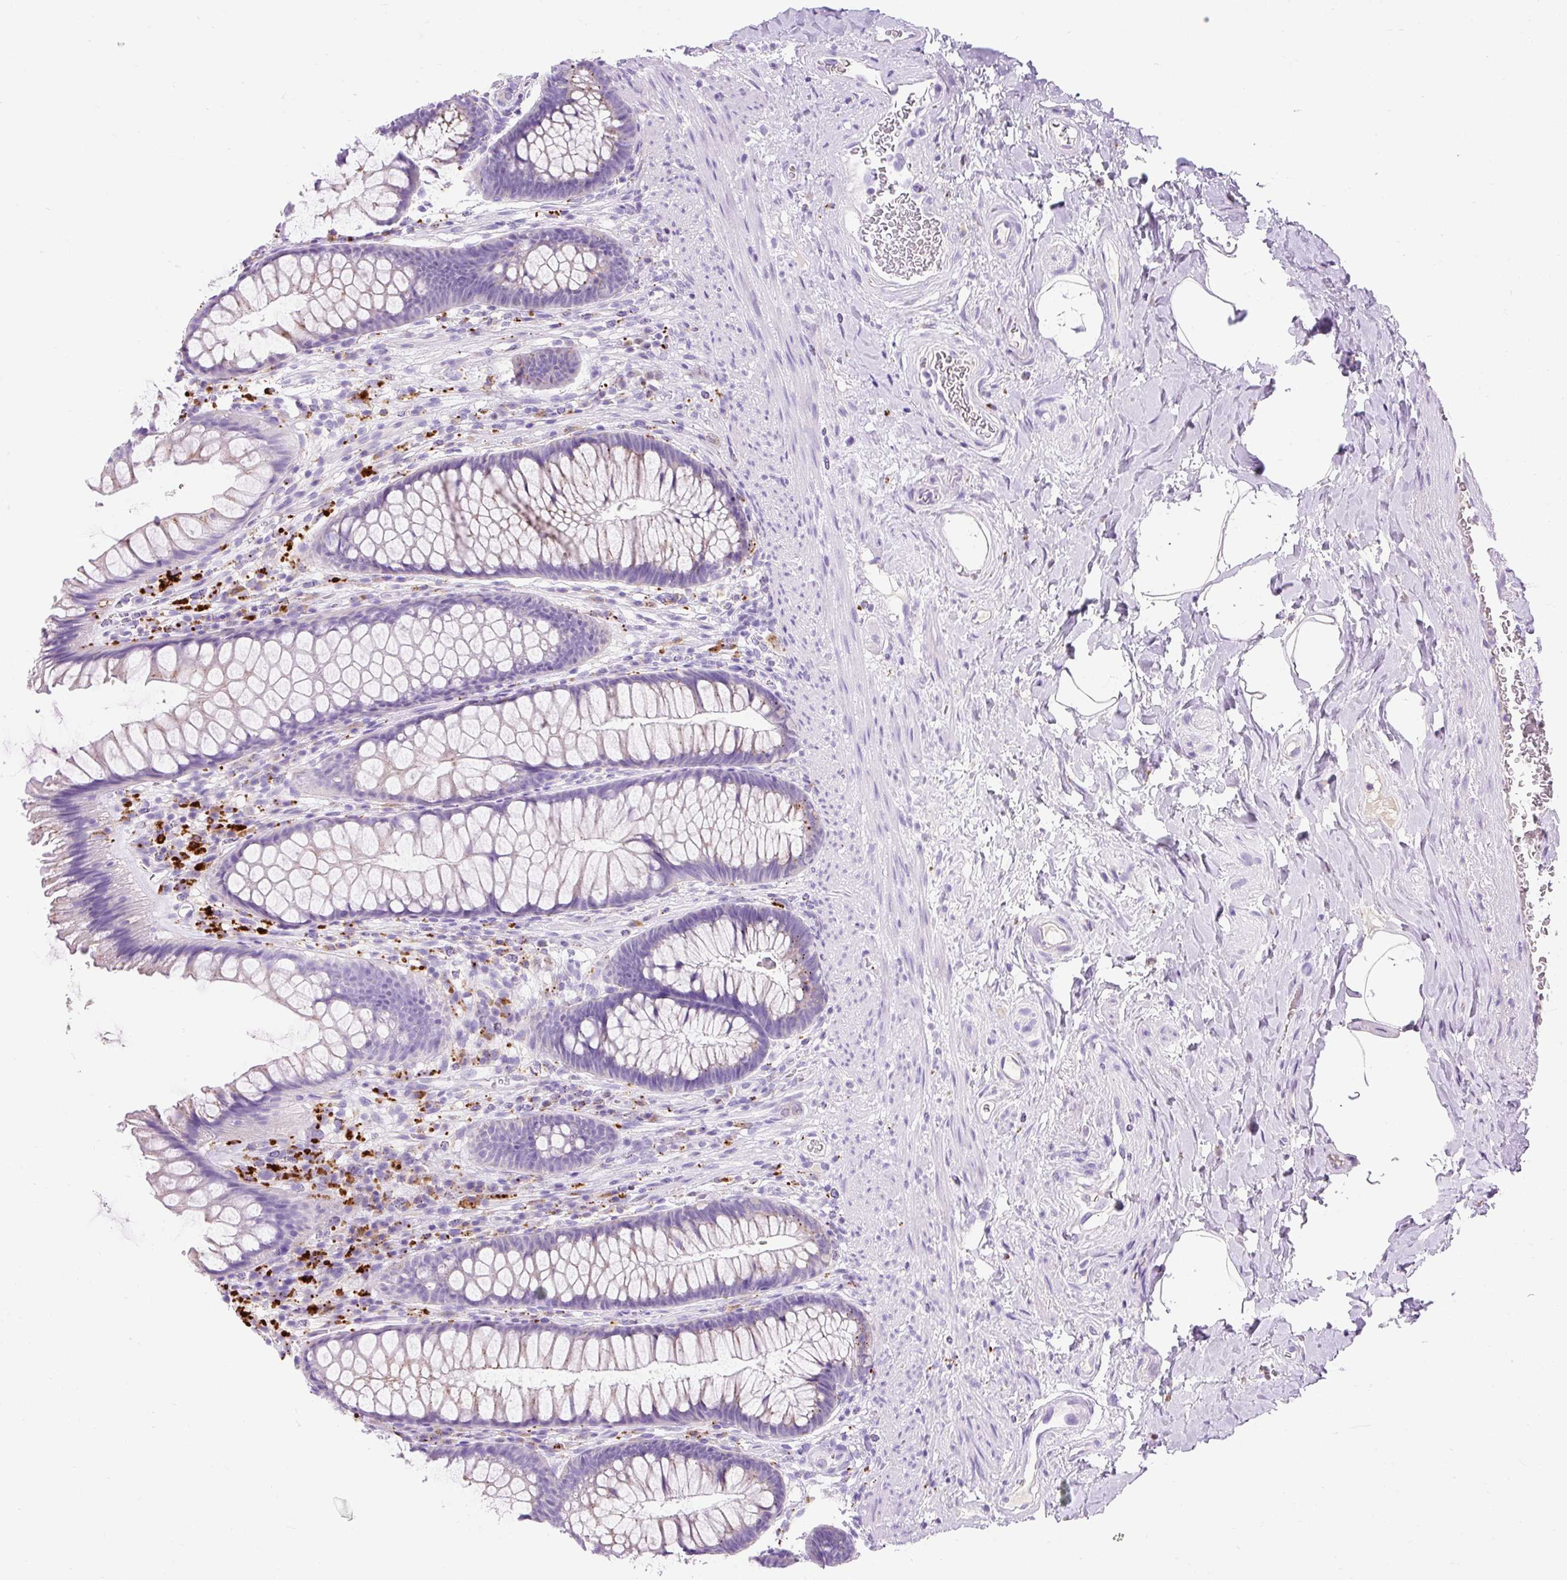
{"staining": {"intensity": "moderate", "quantity": "25%-75%", "location": "cytoplasmic/membranous"}, "tissue": "rectum", "cell_type": "Glandular cells", "image_type": "normal", "snomed": [{"axis": "morphology", "description": "Normal tissue, NOS"}, {"axis": "topography", "description": "Rectum"}], "caption": "A photomicrograph showing moderate cytoplasmic/membranous staining in about 25%-75% of glandular cells in unremarkable rectum, as visualized by brown immunohistochemical staining.", "gene": "HEXB", "patient": {"sex": "male", "age": 53}}